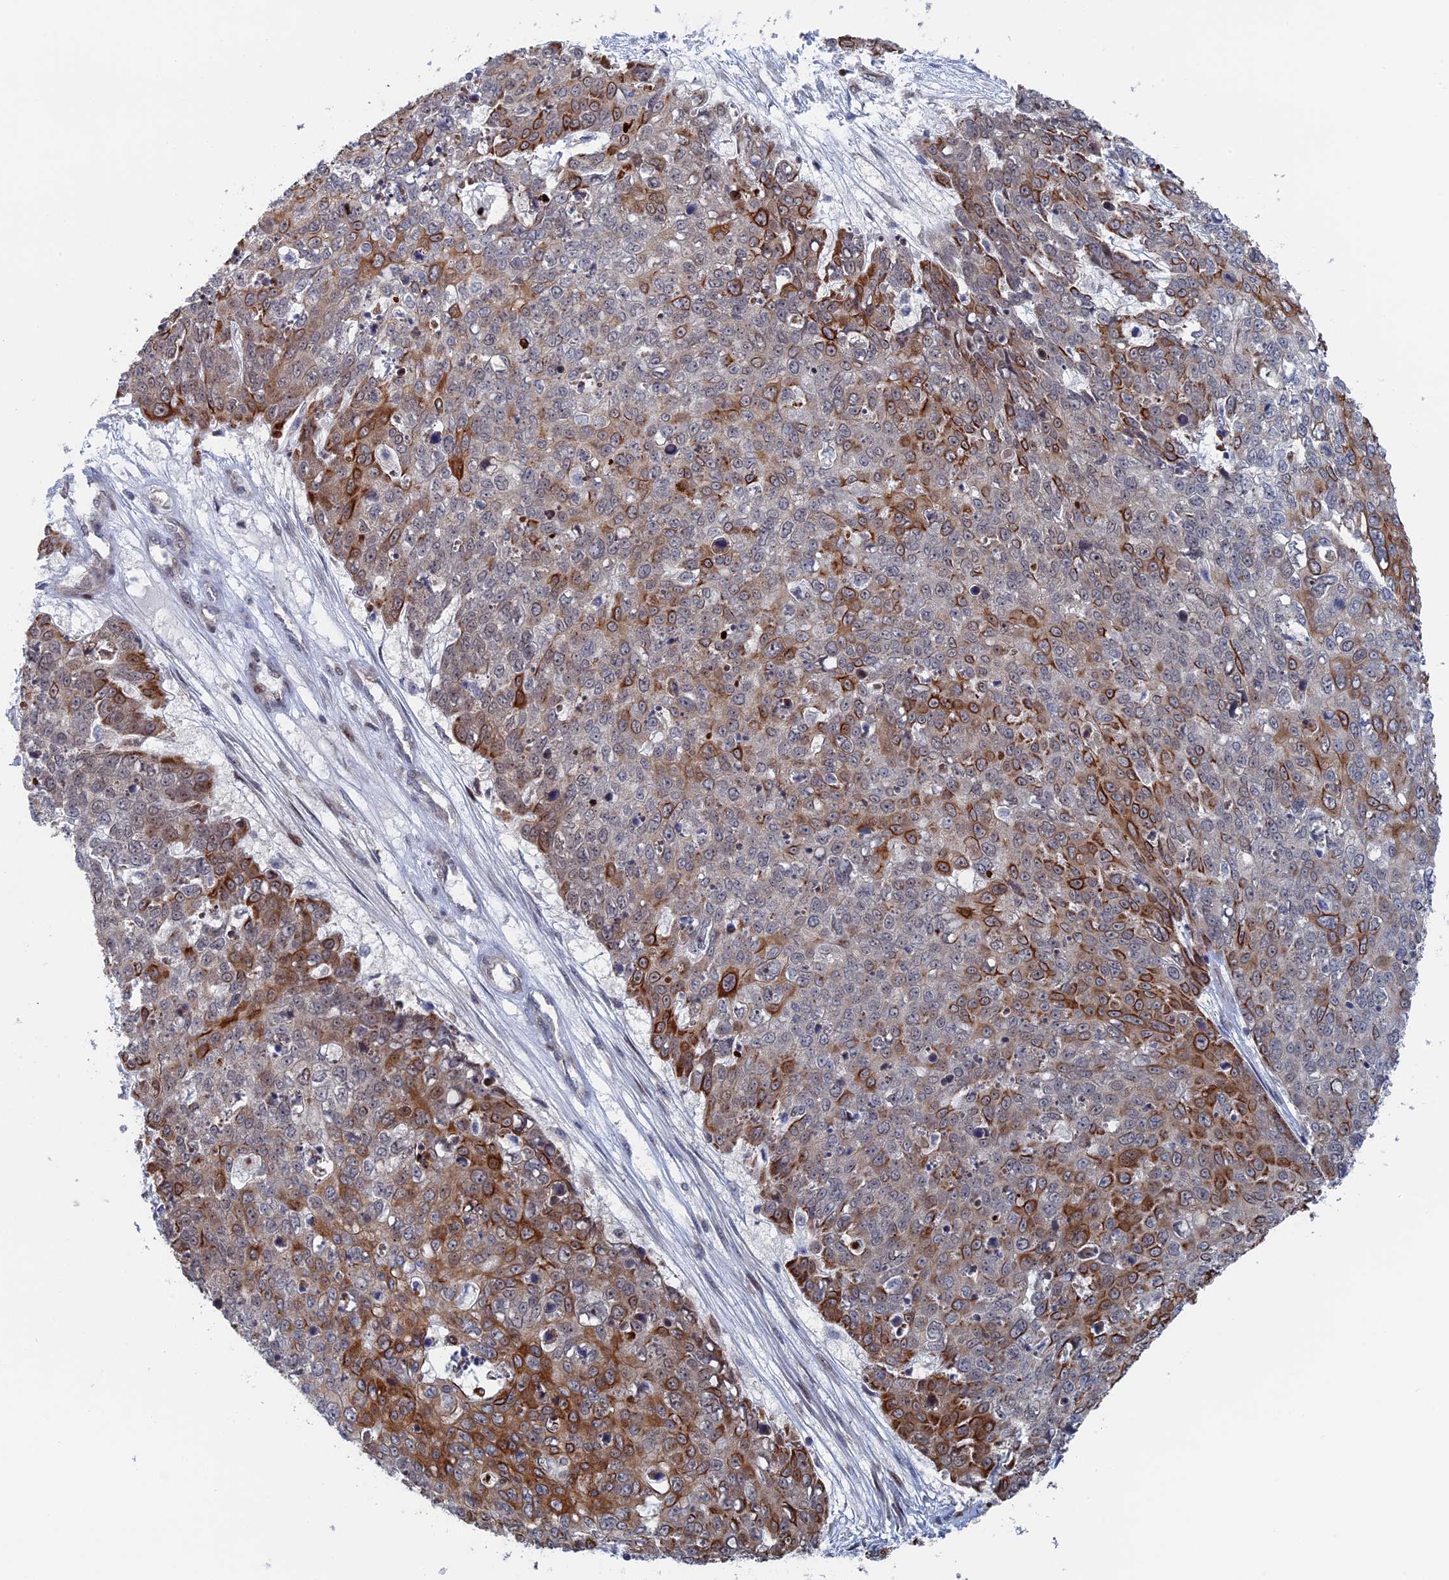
{"staining": {"intensity": "moderate", "quantity": "25%-75%", "location": "cytoplasmic/membranous"}, "tissue": "skin cancer", "cell_type": "Tumor cells", "image_type": "cancer", "snomed": [{"axis": "morphology", "description": "Squamous cell carcinoma, NOS"}, {"axis": "topography", "description": "Skin"}], "caption": "This photomicrograph shows IHC staining of squamous cell carcinoma (skin), with medium moderate cytoplasmic/membranous positivity in about 25%-75% of tumor cells.", "gene": "IL7", "patient": {"sex": "male", "age": 71}}